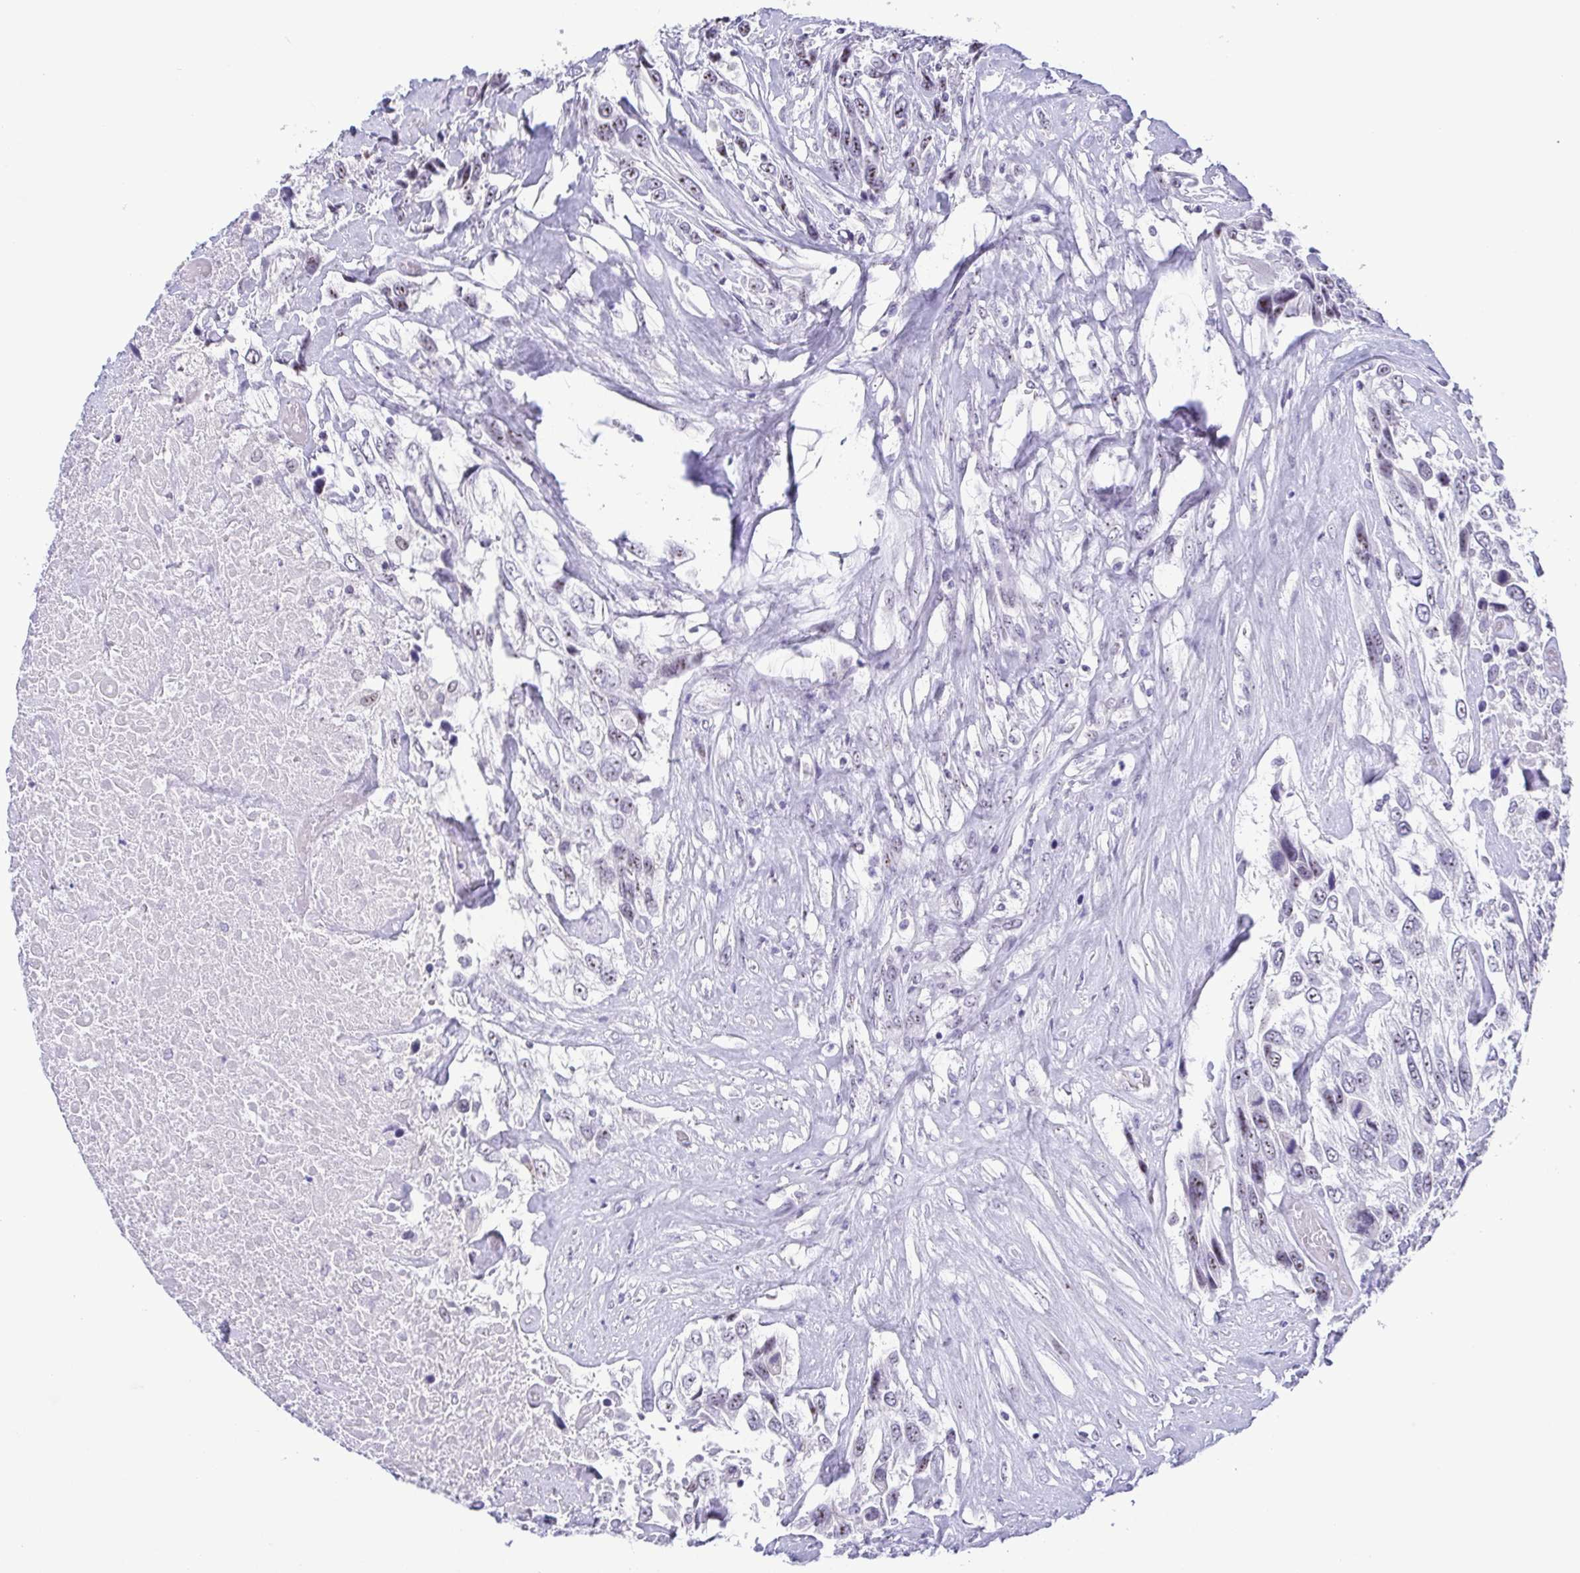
{"staining": {"intensity": "weak", "quantity": "<25%", "location": "nuclear"}, "tissue": "urothelial cancer", "cell_type": "Tumor cells", "image_type": "cancer", "snomed": [{"axis": "morphology", "description": "Urothelial carcinoma, High grade"}, {"axis": "topography", "description": "Urinary bladder"}], "caption": "Micrograph shows no significant protein positivity in tumor cells of urothelial cancer. The staining is performed using DAB (3,3'-diaminobenzidine) brown chromogen with nuclei counter-stained in using hematoxylin.", "gene": "BZW1", "patient": {"sex": "female", "age": 70}}